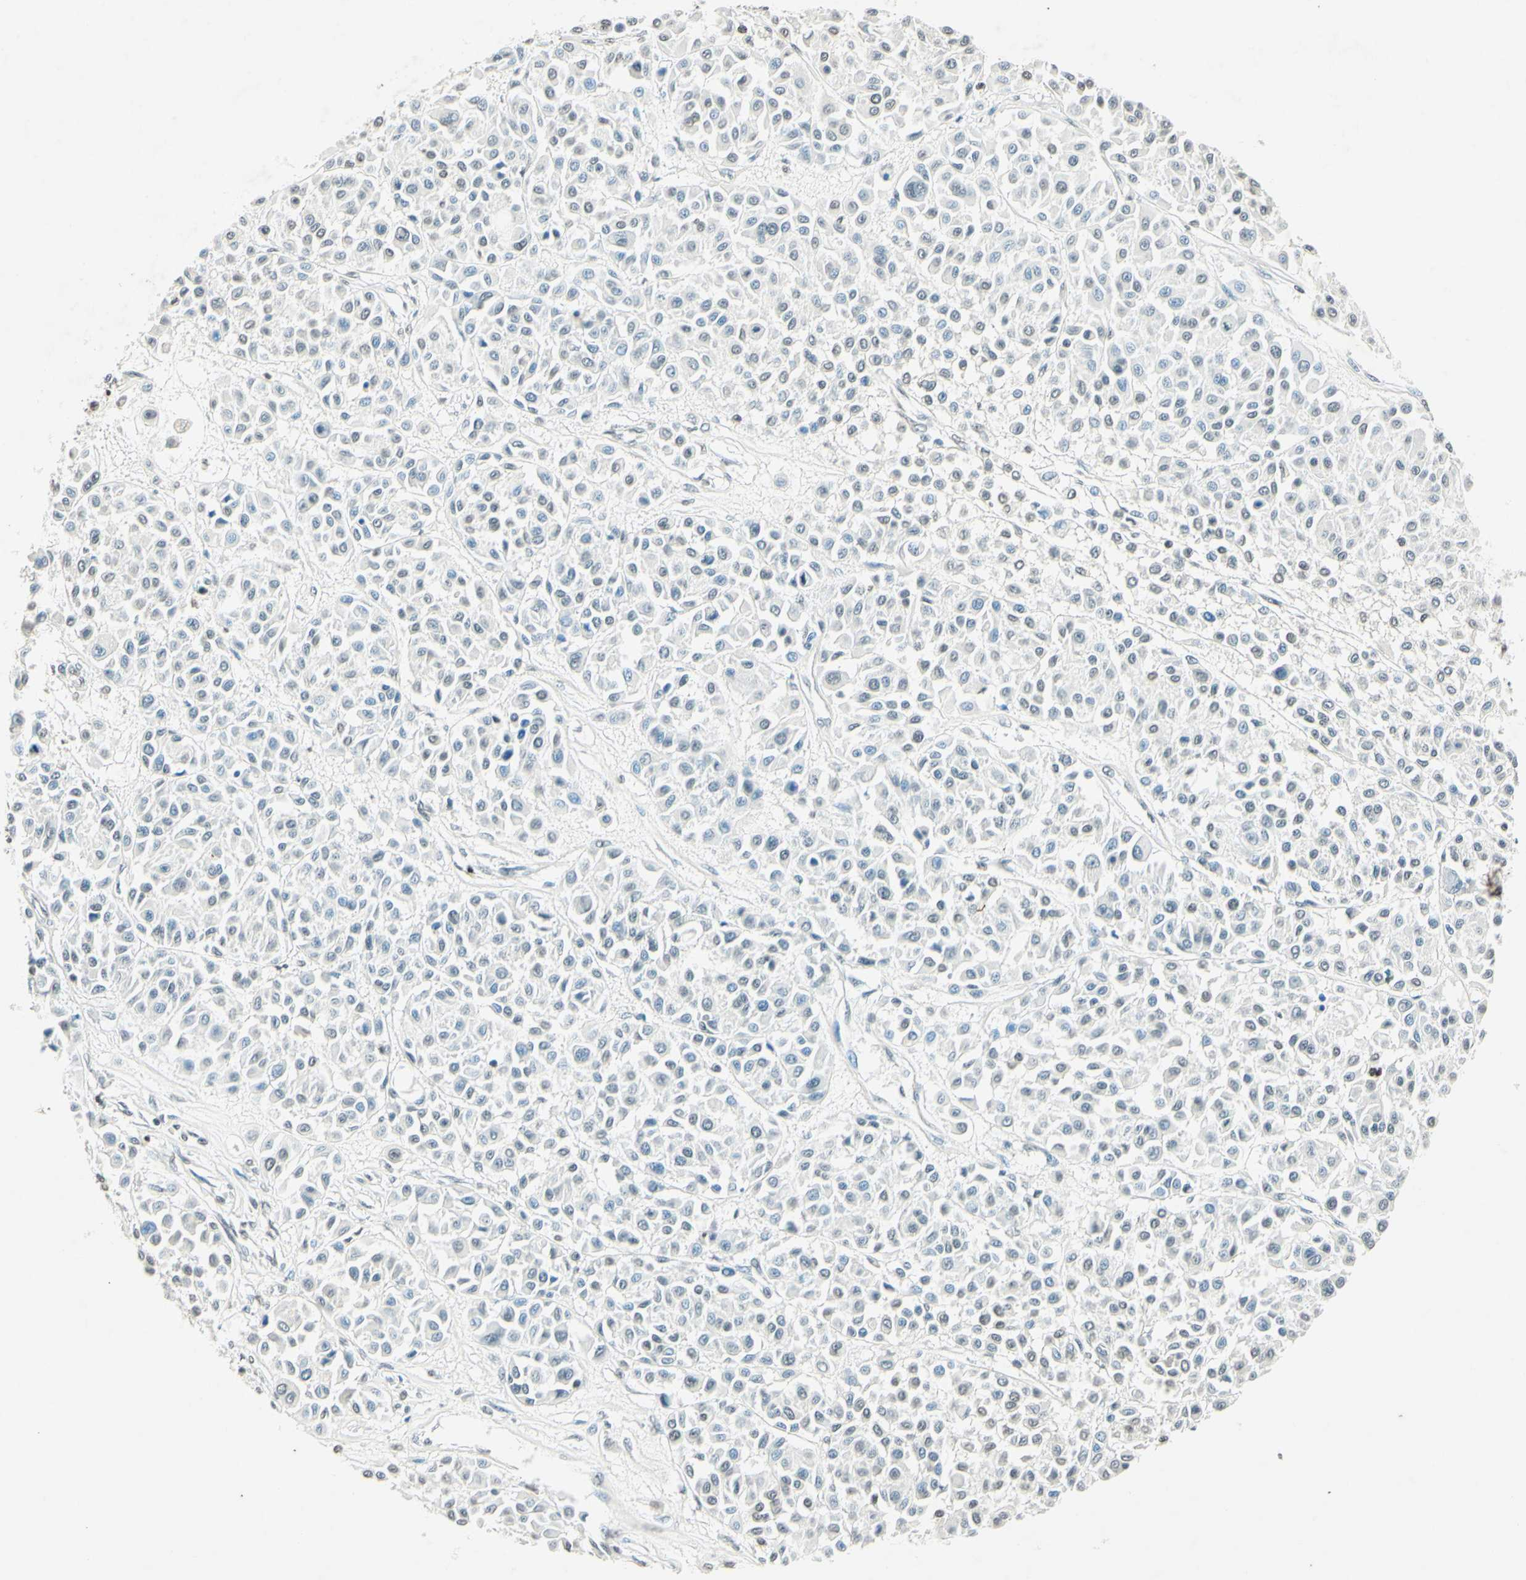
{"staining": {"intensity": "weak", "quantity": "<25%", "location": "nuclear"}, "tissue": "melanoma", "cell_type": "Tumor cells", "image_type": "cancer", "snomed": [{"axis": "morphology", "description": "Malignant melanoma, Metastatic site"}, {"axis": "topography", "description": "Soft tissue"}], "caption": "A high-resolution image shows immunohistochemistry (IHC) staining of malignant melanoma (metastatic site), which shows no significant expression in tumor cells.", "gene": "MSH2", "patient": {"sex": "male", "age": 41}}